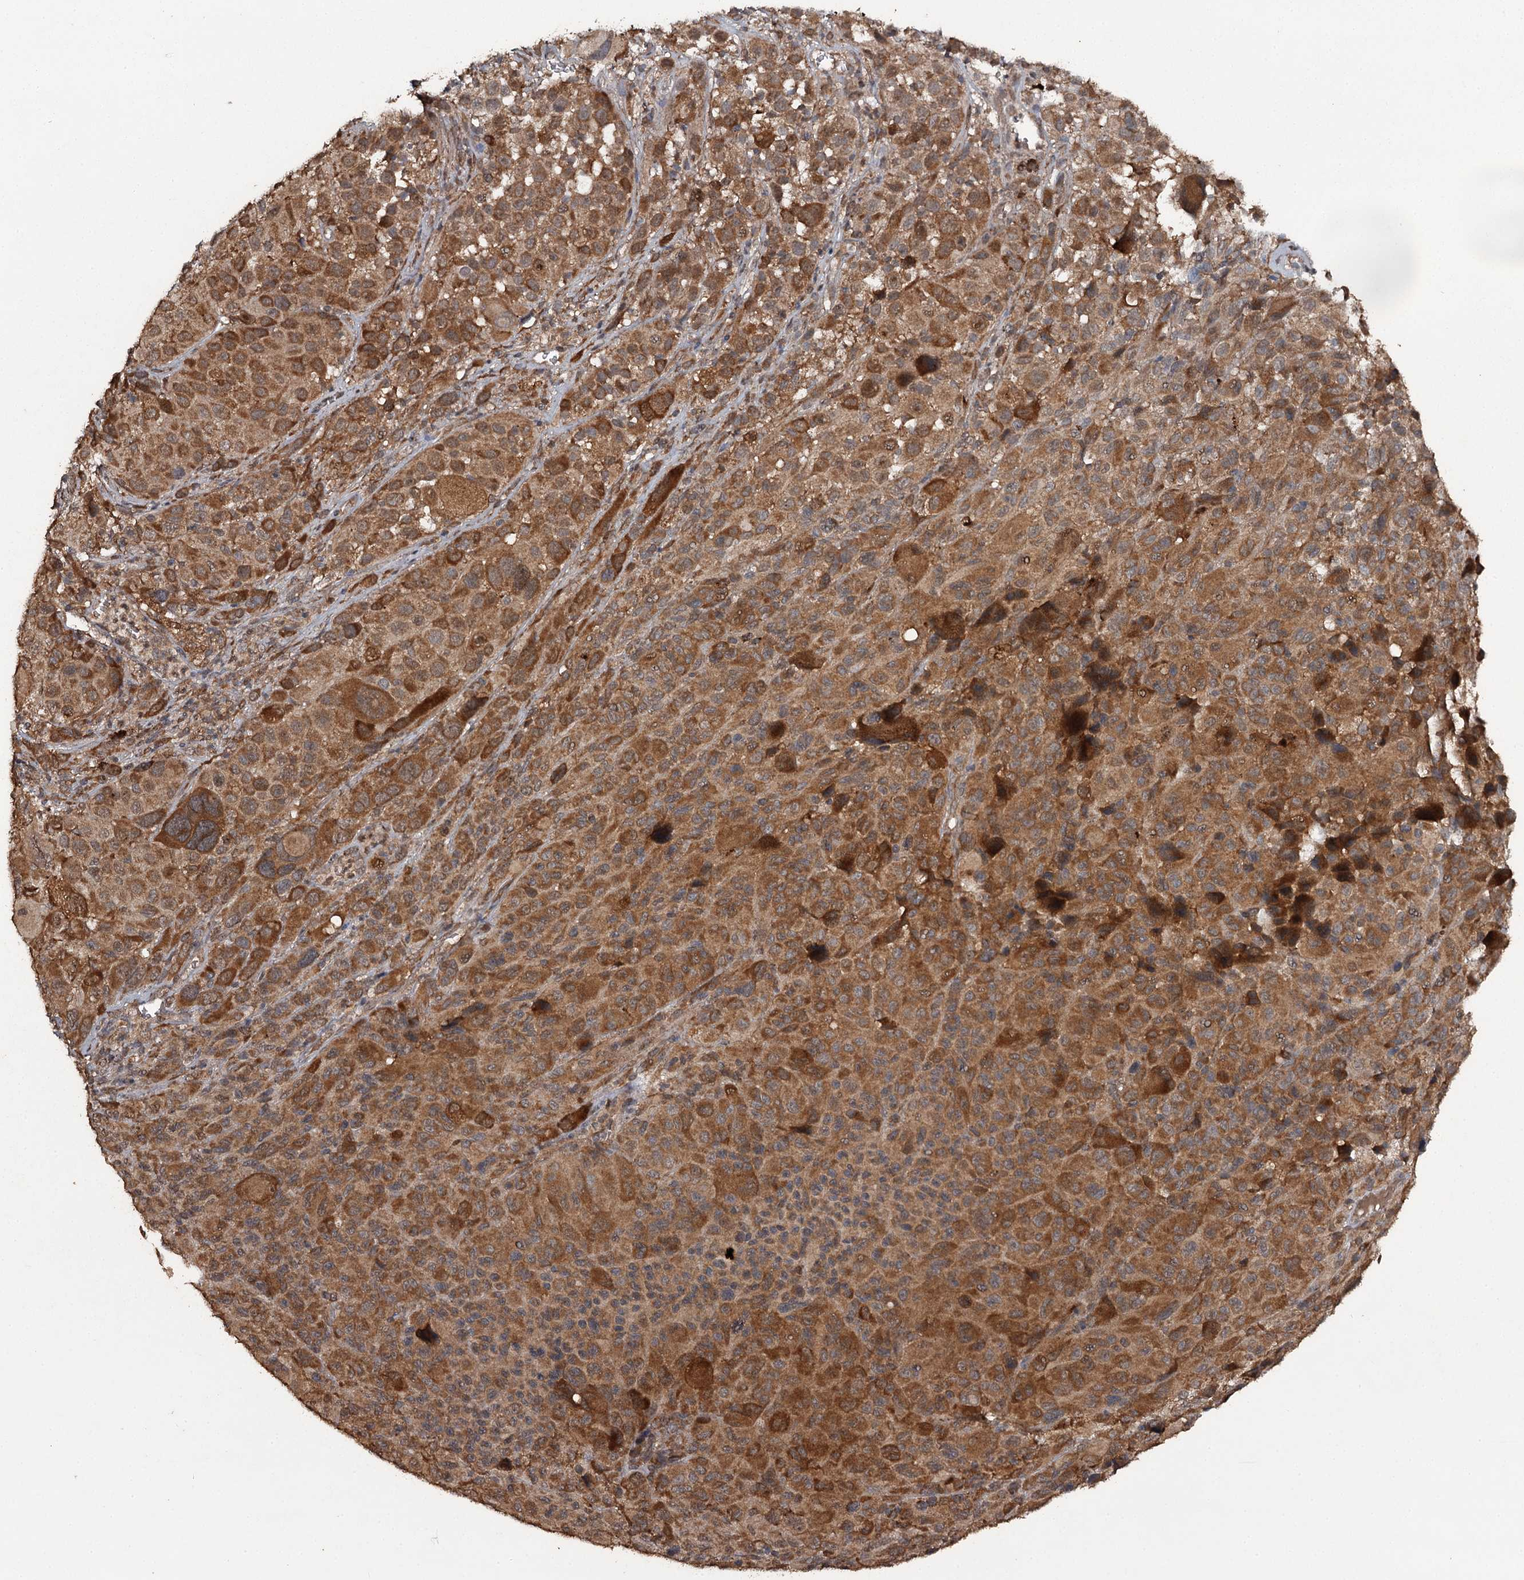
{"staining": {"intensity": "strong", "quantity": ">75%", "location": "cytoplasmic/membranous"}, "tissue": "melanoma", "cell_type": "Tumor cells", "image_type": "cancer", "snomed": [{"axis": "morphology", "description": "Malignant melanoma, NOS"}, {"axis": "topography", "description": "Skin of trunk"}], "caption": "High-power microscopy captured an immunohistochemistry histopathology image of malignant melanoma, revealing strong cytoplasmic/membranous expression in about >75% of tumor cells.", "gene": "WIPI1", "patient": {"sex": "male", "age": 71}}